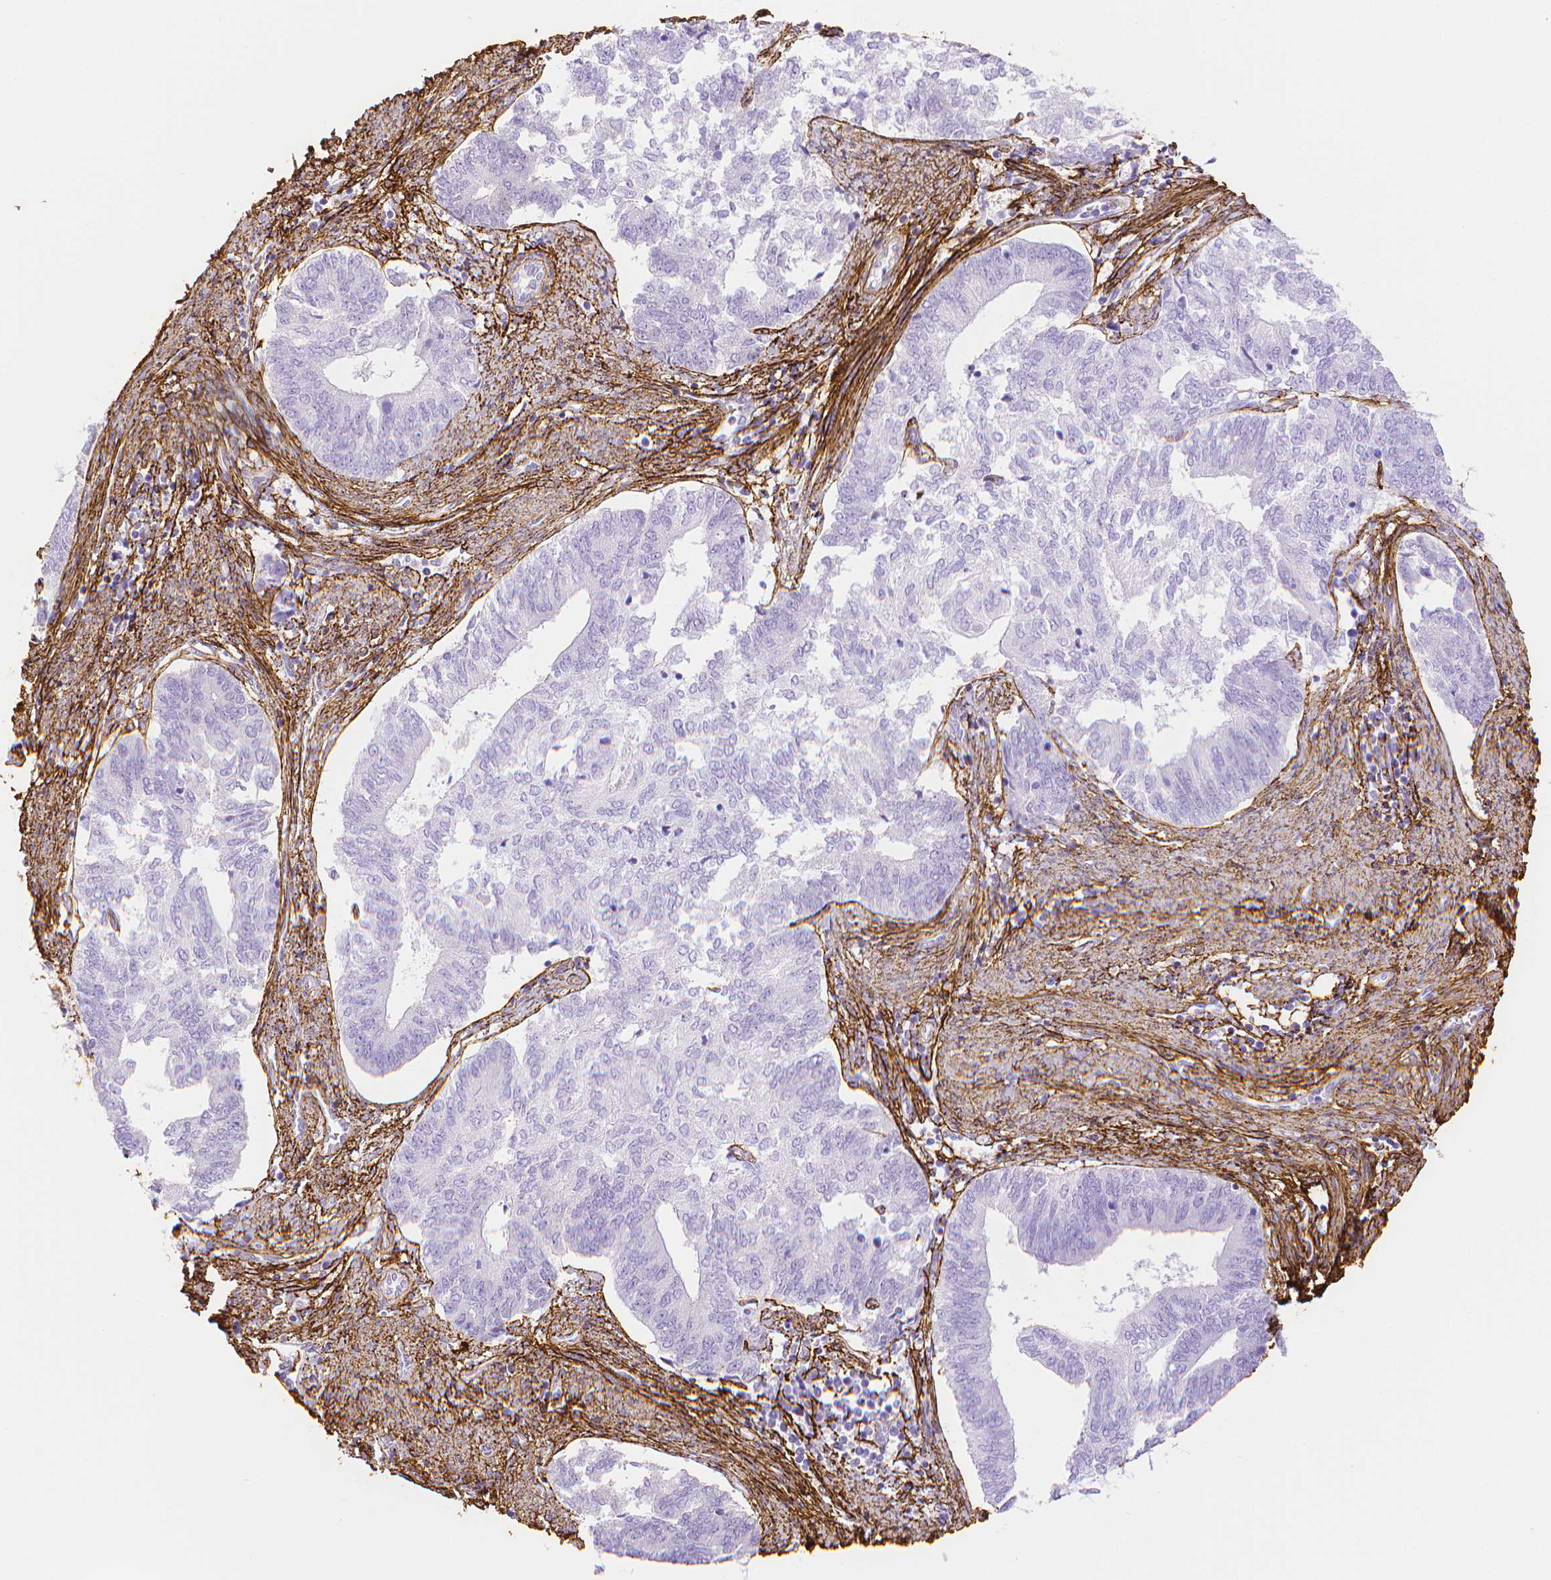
{"staining": {"intensity": "negative", "quantity": "none", "location": "none"}, "tissue": "endometrial cancer", "cell_type": "Tumor cells", "image_type": "cancer", "snomed": [{"axis": "morphology", "description": "Adenocarcinoma, NOS"}, {"axis": "topography", "description": "Endometrium"}], "caption": "Human endometrial adenocarcinoma stained for a protein using IHC demonstrates no expression in tumor cells.", "gene": "FBN1", "patient": {"sex": "female", "age": 65}}